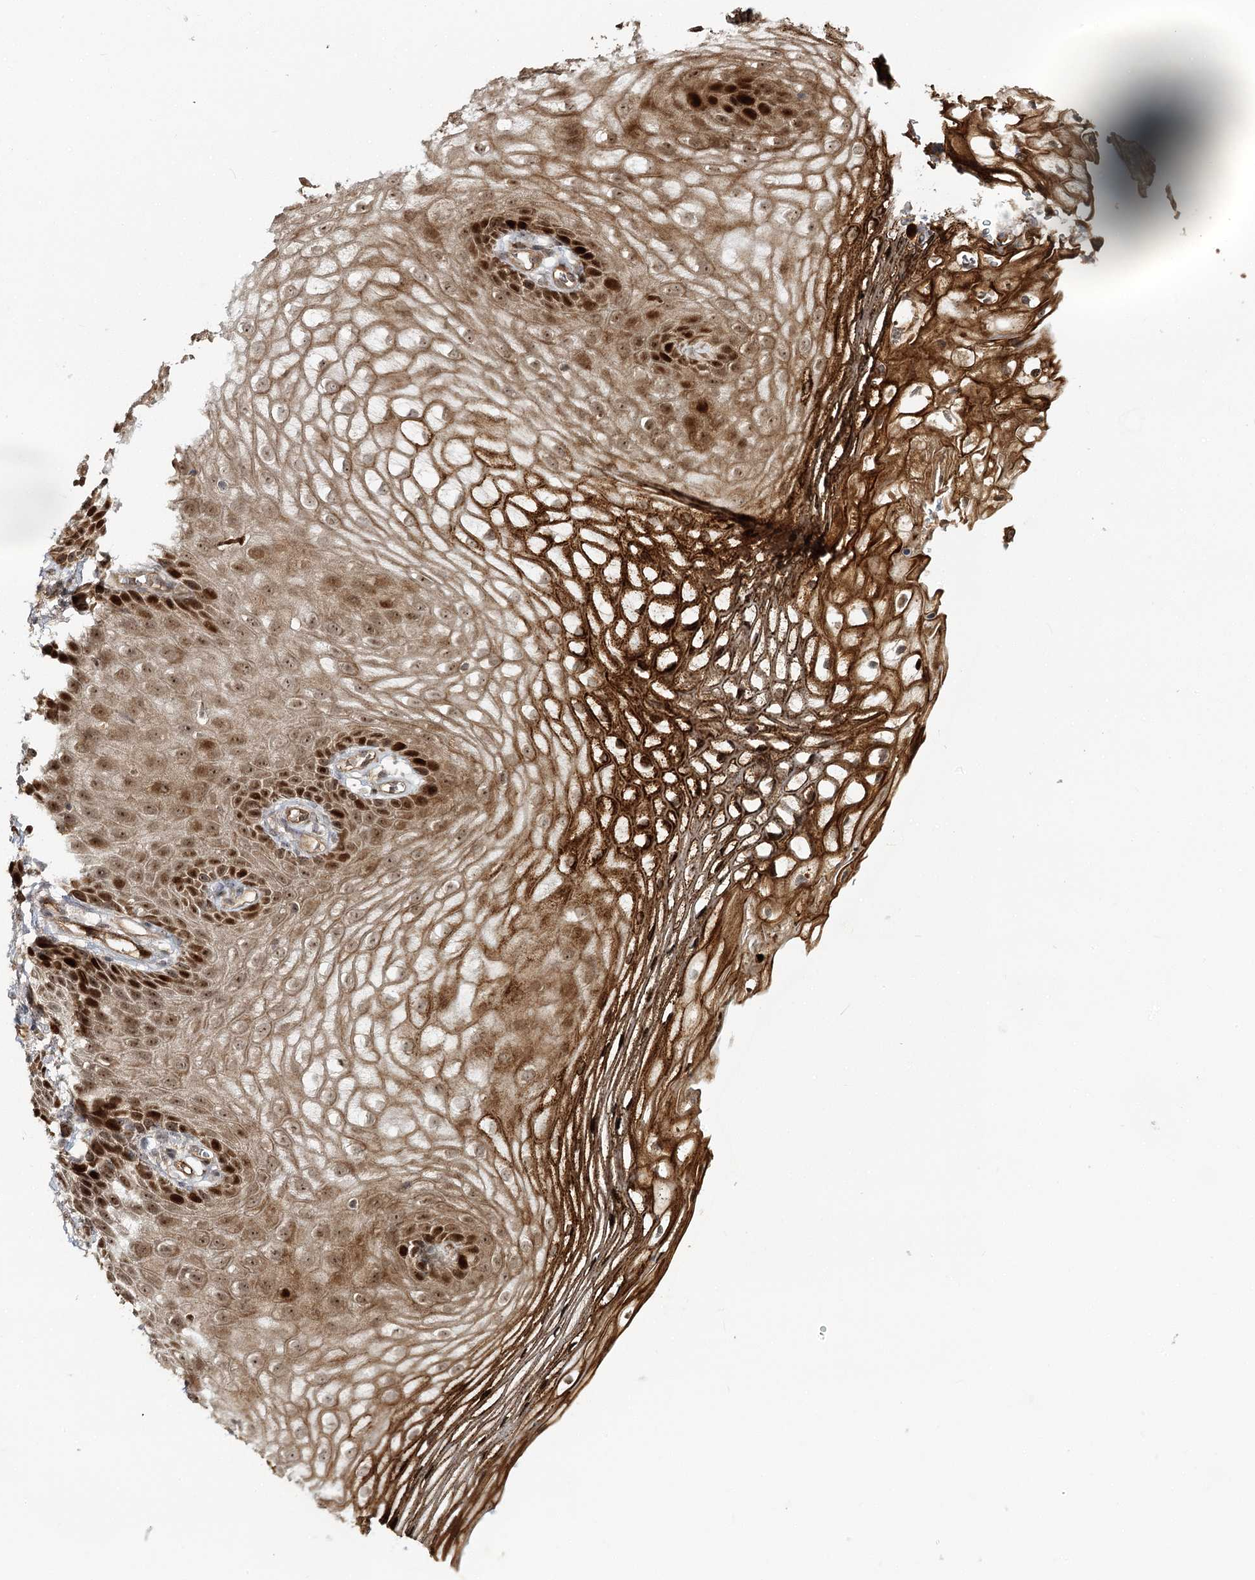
{"staining": {"intensity": "strong", "quantity": ">75%", "location": "cytoplasmic/membranous,nuclear"}, "tissue": "vagina", "cell_type": "Squamous epithelial cells", "image_type": "normal", "snomed": [{"axis": "morphology", "description": "Normal tissue, NOS"}, {"axis": "topography", "description": "Vagina"}], "caption": "IHC of unremarkable human vagina shows high levels of strong cytoplasmic/membranous,nuclear expression in approximately >75% of squamous epithelial cells. (DAB (3,3'-diaminobenzidine) IHC with brightfield microscopy, high magnification).", "gene": "PIK3C2A", "patient": {"sex": "female", "age": 60}}